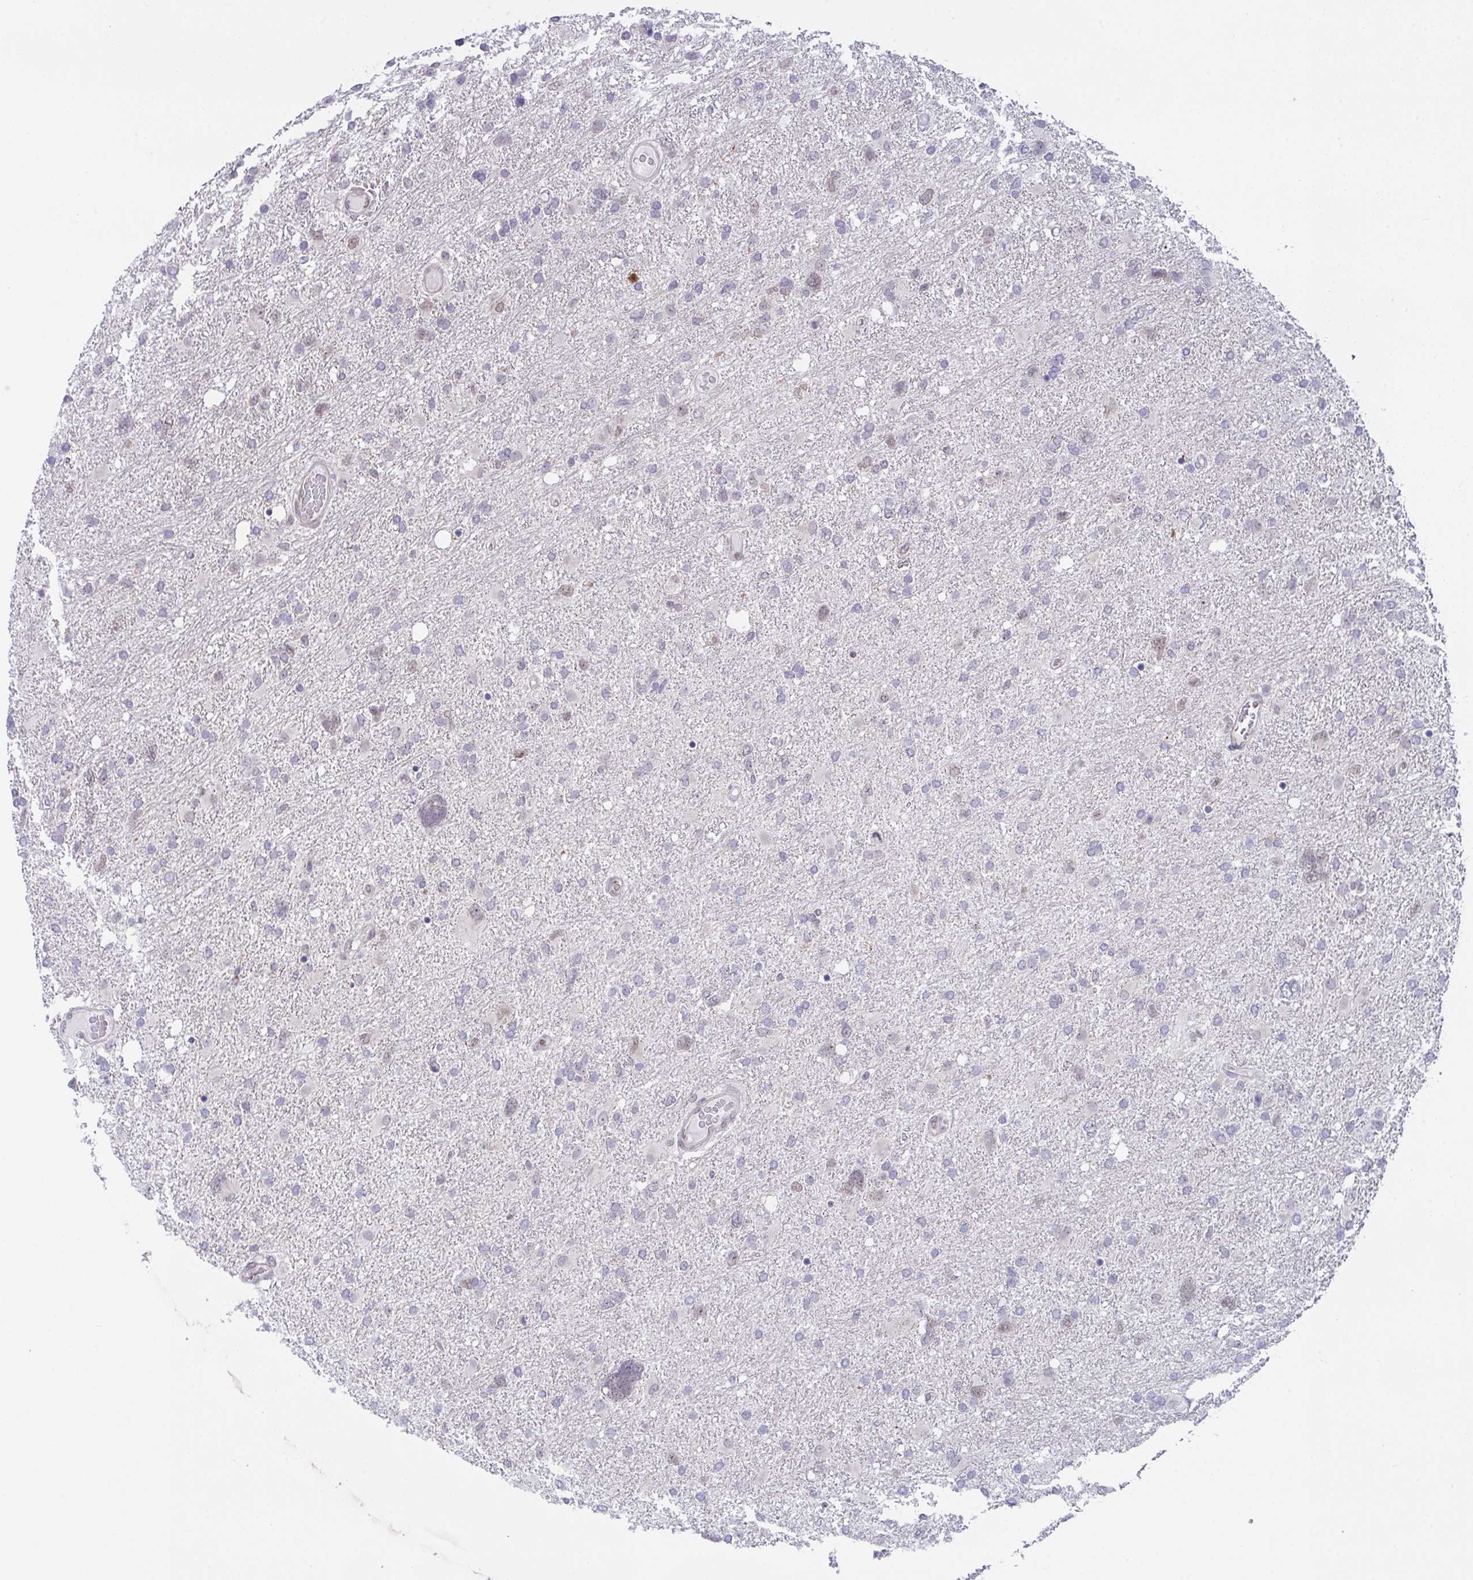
{"staining": {"intensity": "moderate", "quantity": "<25%", "location": "nuclear"}, "tissue": "glioma", "cell_type": "Tumor cells", "image_type": "cancer", "snomed": [{"axis": "morphology", "description": "Glioma, malignant, High grade"}, {"axis": "topography", "description": "Brain"}], "caption": "Immunohistochemical staining of human glioma demonstrates low levels of moderate nuclear protein staining in about <25% of tumor cells.", "gene": "RBM18", "patient": {"sex": "male", "age": 61}}